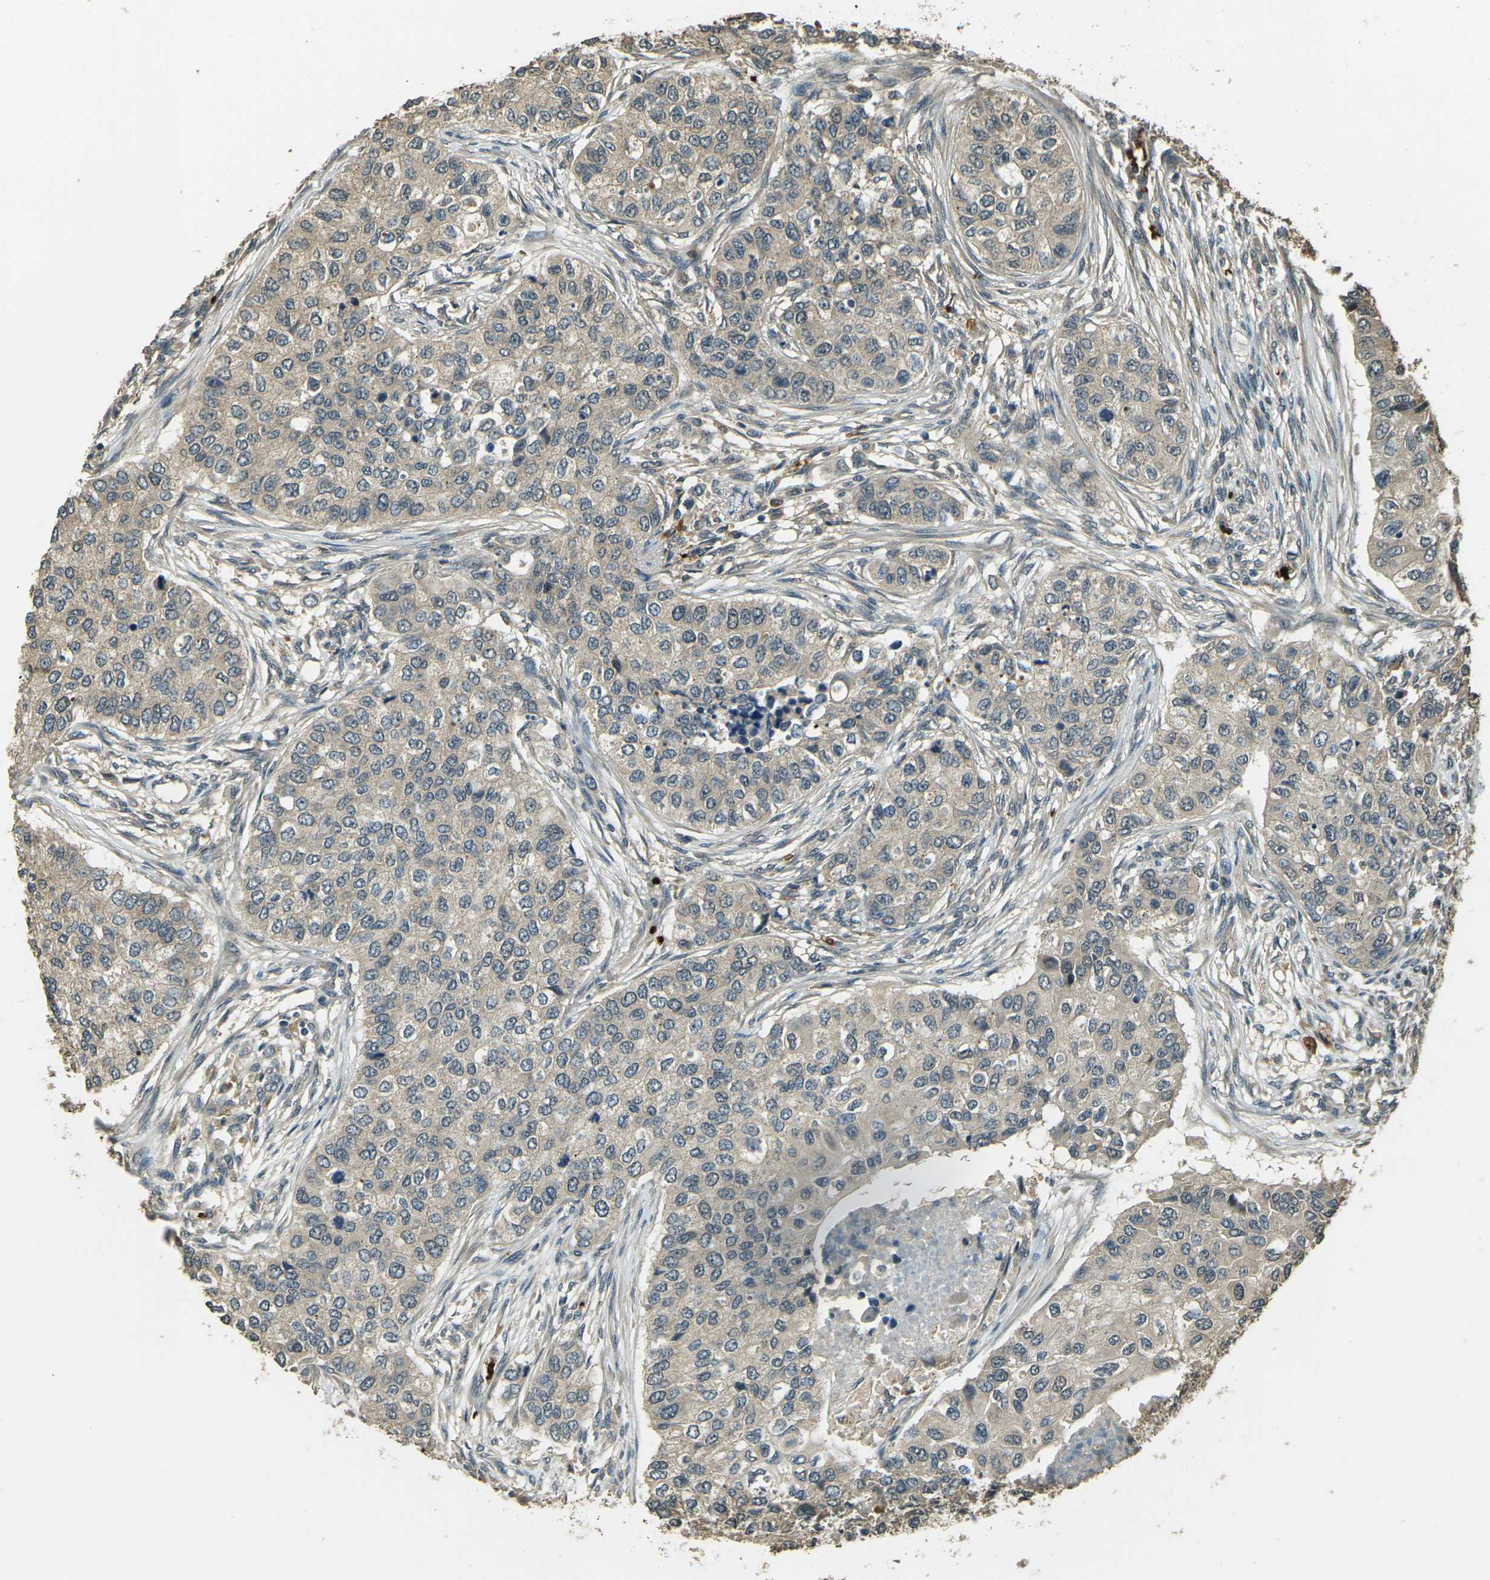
{"staining": {"intensity": "weak", "quantity": ">75%", "location": "cytoplasmic/membranous"}, "tissue": "breast cancer", "cell_type": "Tumor cells", "image_type": "cancer", "snomed": [{"axis": "morphology", "description": "Normal tissue, NOS"}, {"axis": "morphology", "description": "Duct carcinoma"}, {"axis": "topography", "description": "Breast"}], "caption": "Human breast infiltrating ductal carcinoma stained for a protein (brown) displays weak cytoplasmic/membranous positive positivity in approximately >75% of tumor cells.", "gene": "TOR1A", "patient": {"sex": "female", "age": 49}}